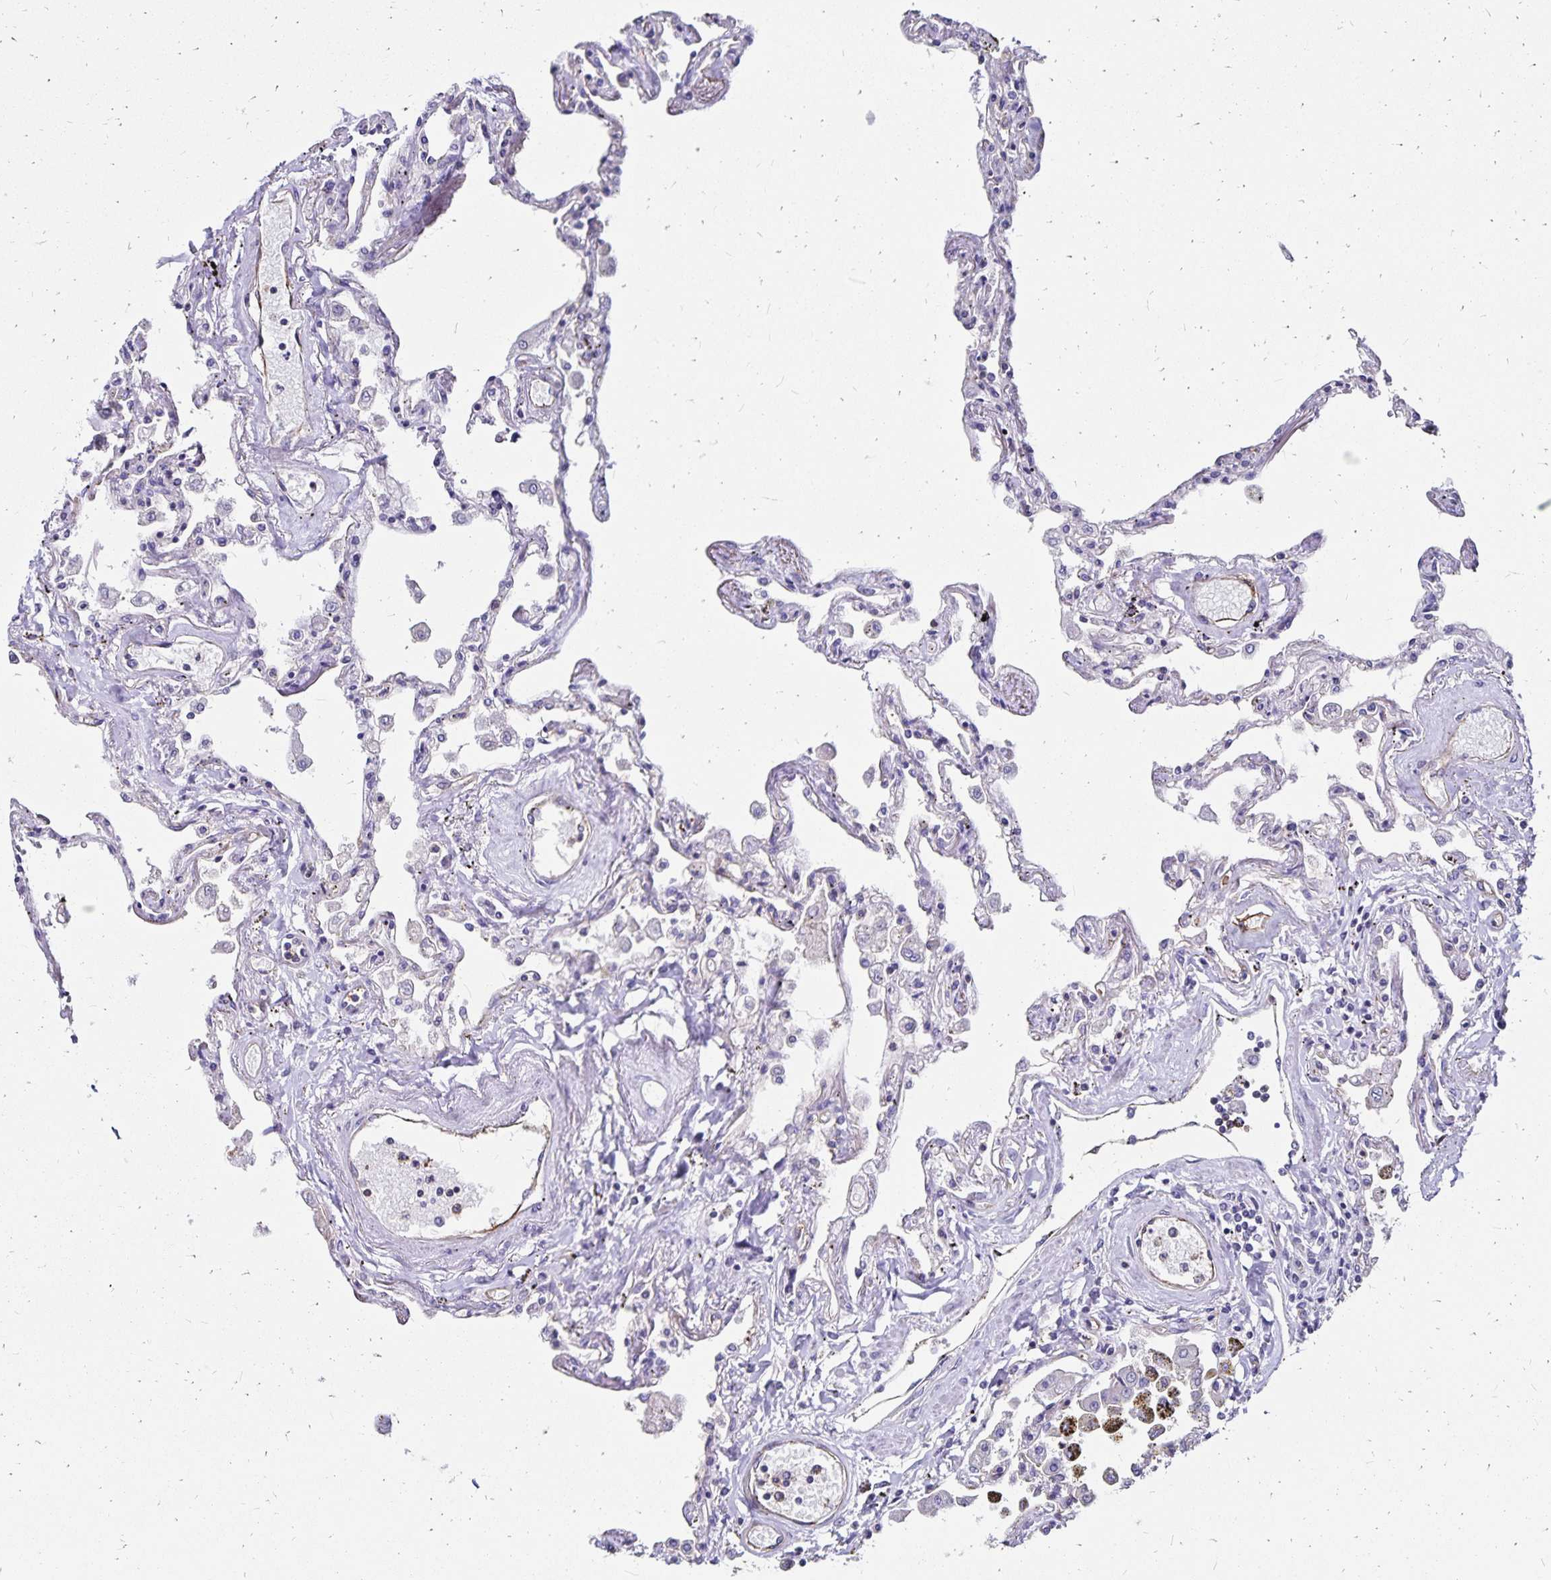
{"staining": {"intensity": "weak", "quantity": "<25%", "location": "cytoplasmic/membranous"}, "tissue": "lung", "cell_type": "Alveolar cells", "image_type": "normal", "snomed": [{"axis": "morphology", "description": "Normal tissue, NOS"}, {"axis": "morphology", "description": "Adenocarcinoma, NOS"}, {"axis": "topography", "description": "Cartilage tissue"}, {"axis": "topography", "description": "Lung"}], "caption": "DAB (3,3'-diaminobenzidine) immunohistochemical staining of unremarkable human lung displays no significant expression in alveolar cells.", "gene": "RPRML", "patient": {"sex": "female", "age": 67}}